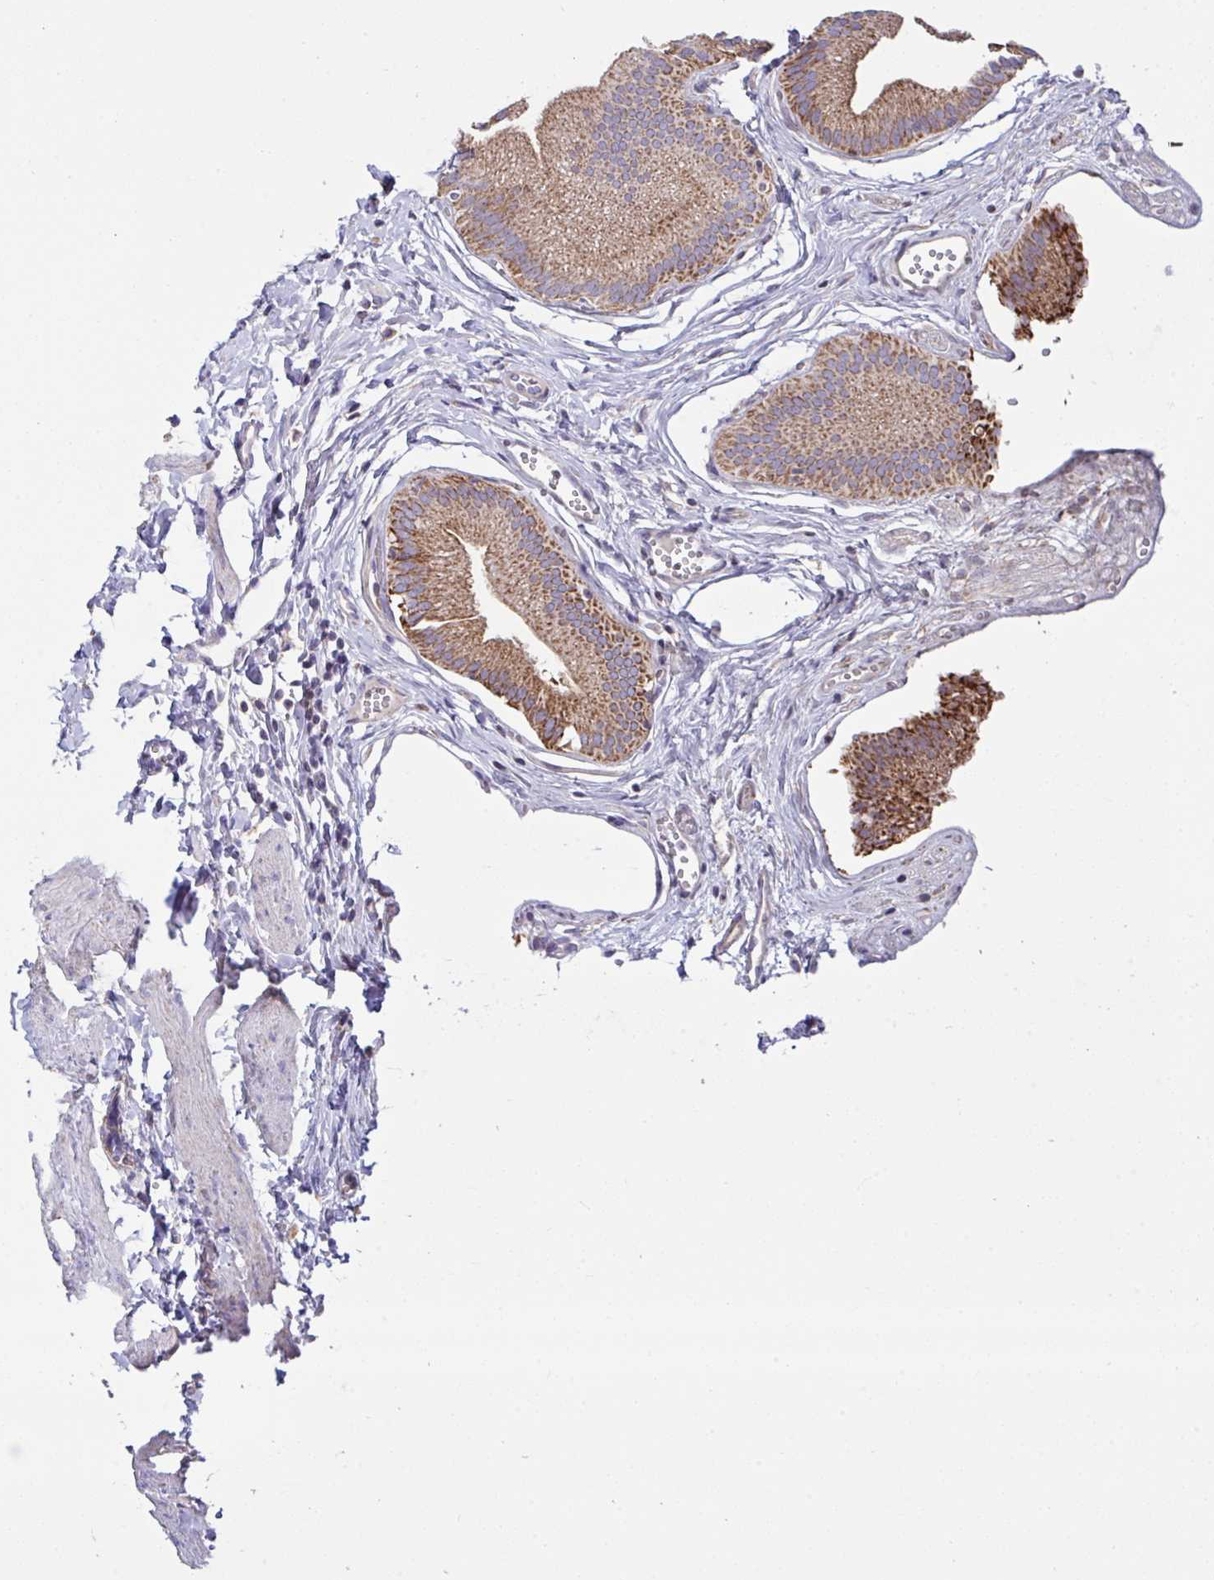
{"staining": {"intensity": "strong", "quantity": ">75%", "location": "cytoplasmic/membranous"}, "tissue": "gallbladder", "cell_type": "Glandular cells", "image_type": "normal", "snomed": [{"axis": "morphology", "description": "Normal tissue, NOS"}, {"axis": "topography", "description": "Gallbladder"}, {"axis": "topography", "description": "Peripheral nerve tissue"}], "caption": "Immunohistochemistry (IHC) of benign gallbladder demonstrates high levels of strong cytoplasmic/membranous positivity in about >75% of glandular cells.", "gene": "DOK7", "patient": {"sex": "male", "age": 17}}